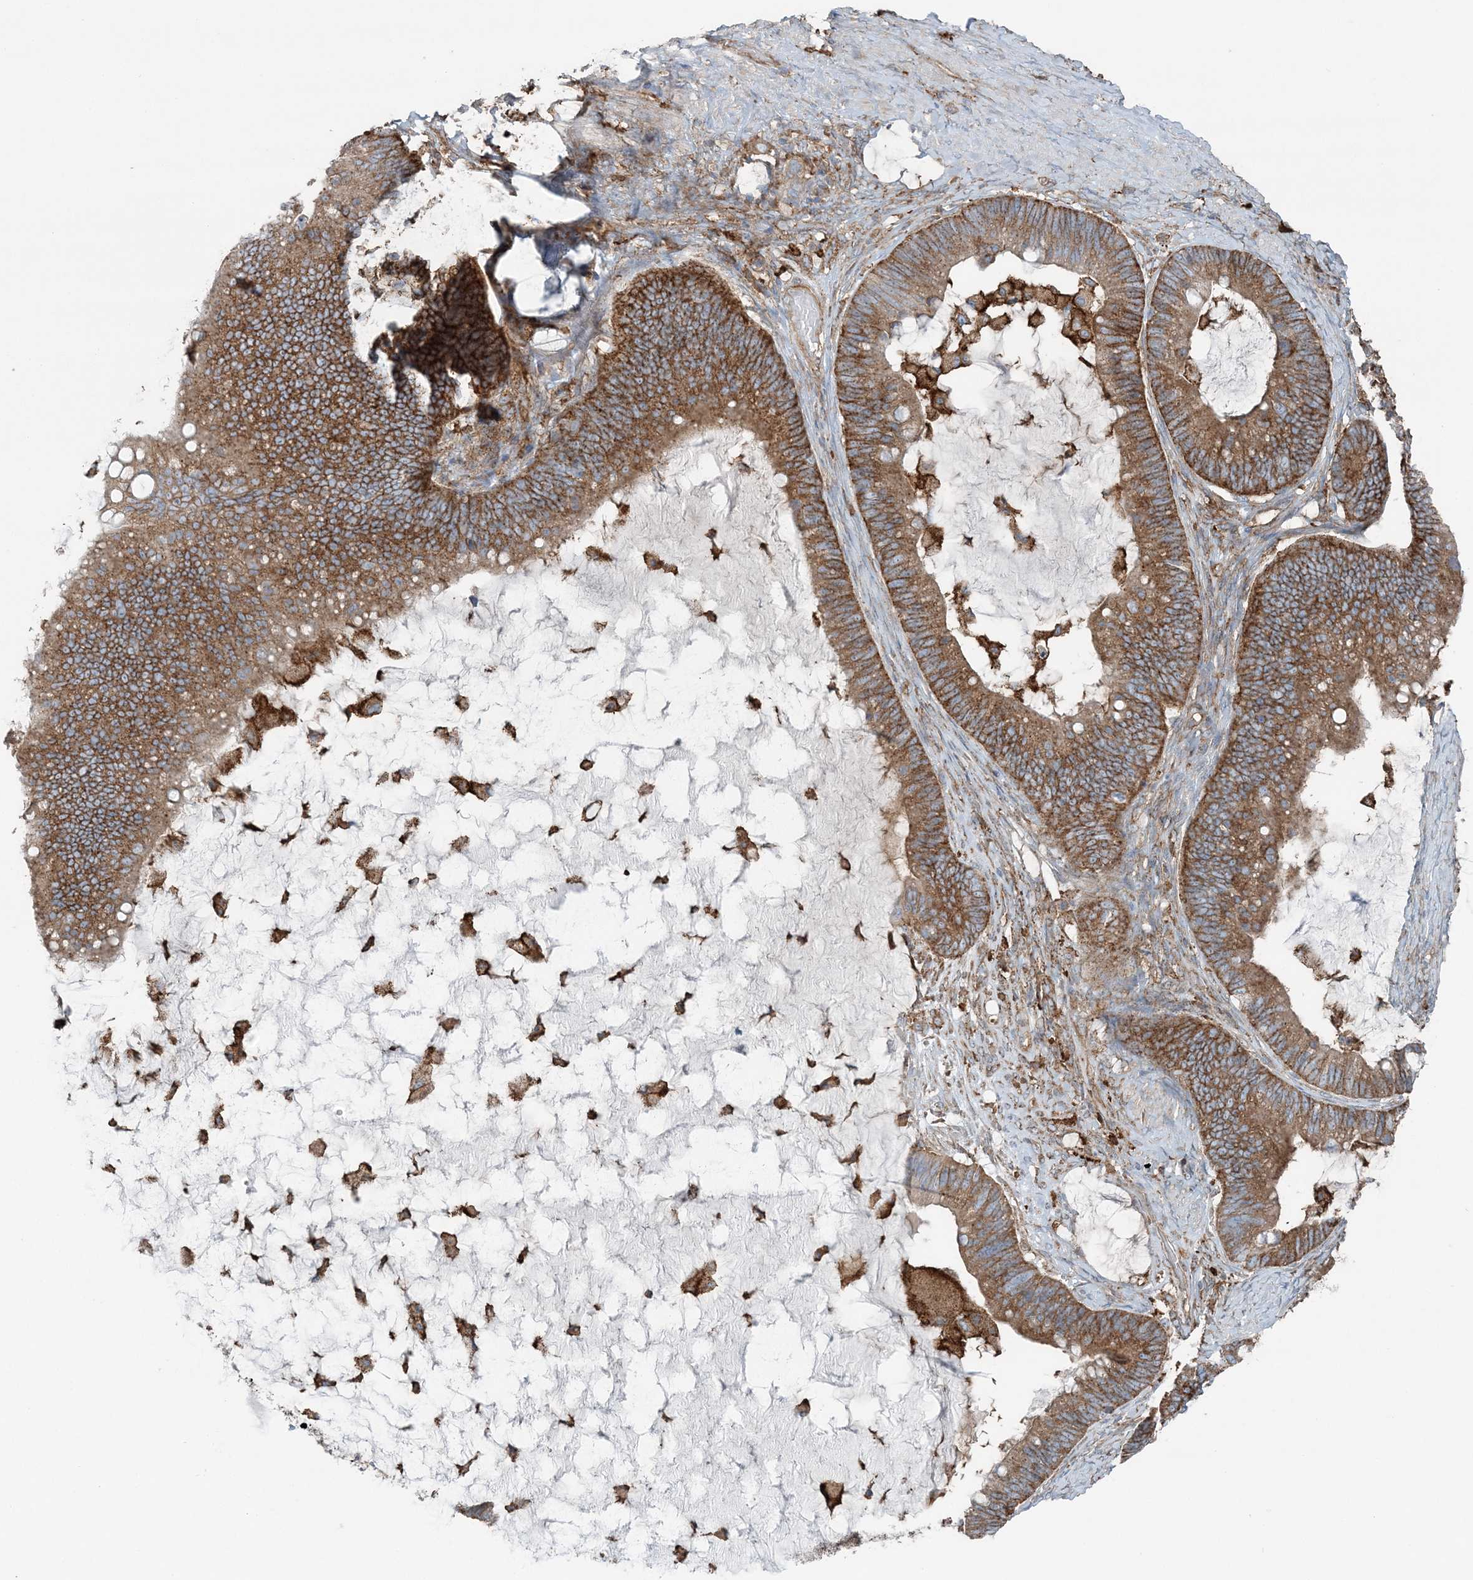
{"staining": {"intensity": "moderate", "quantity": ">75%", "location": "cytoplasmic/membranous"}, "tissue": "ovarian cancer", "cell_type": "Tumor cells", "image_type": "cancer", "snomed": [{"axis": "morphology", "description": "Cystadenocarcinoma, mucinous, NOS"}, {"axis": "topography", "description": "Ovary"}], "caption": "This is a histology image of immunohistochemistry staining of ovarian cancer, which shows moderate staining in the cytoplasmic/membranous of tumor cells.", "gene": "SNX2", "patient": {"sex": "female", "age": 61}}